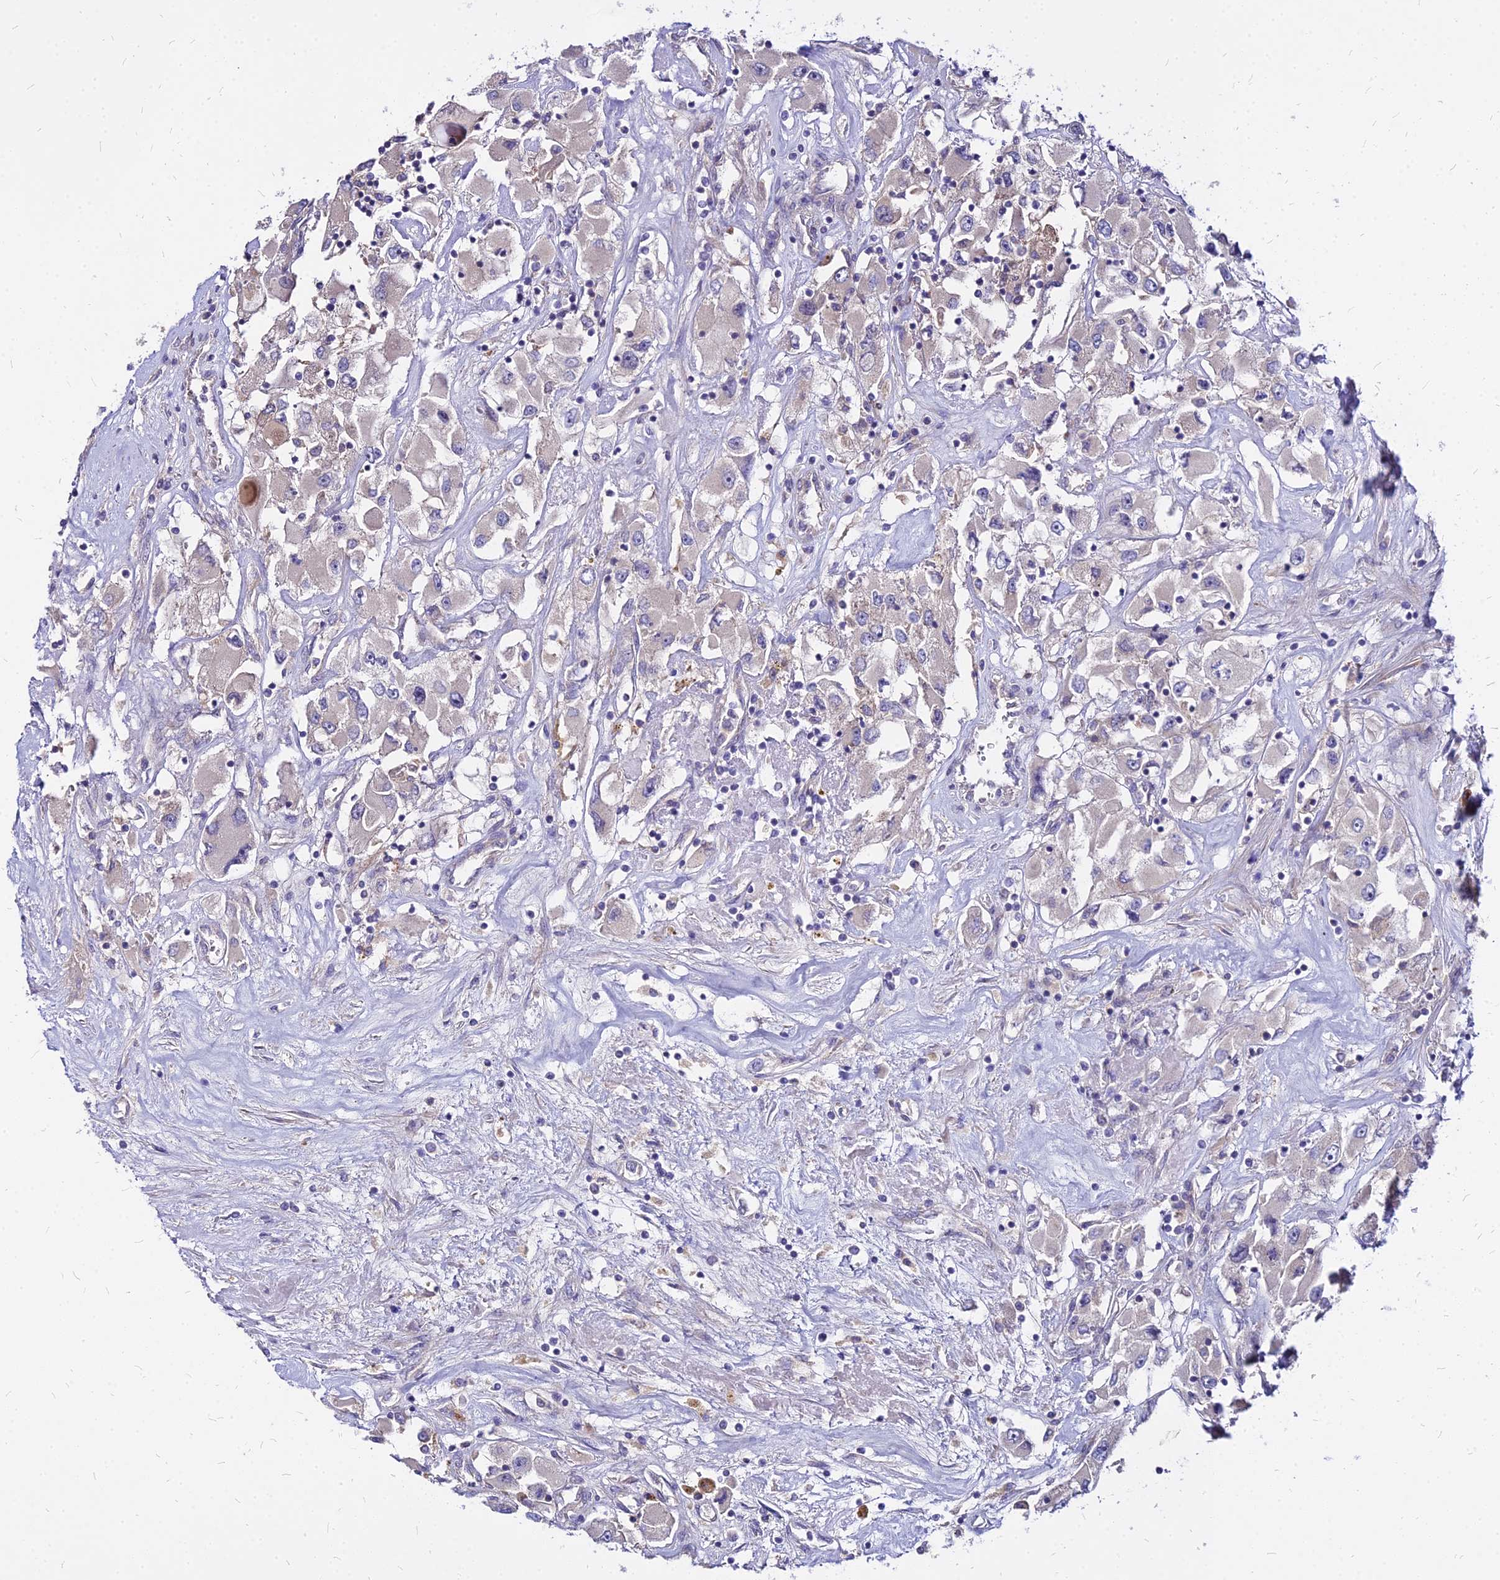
{"staining": {"intensity": "negative", "quantity": "none", "location": "none"}, "tissue": "renal cancer", "cell_type": "Tumor cells", "image_type": "cancer", "snomed": [{"axis": "morphology", "description": "Adenocarcinoma, NOS"}, {"axis": "topography", "description": "Kidney"}], "caption": "Immunohistochemistry (IHC) histopathology image of renal cancer stained for a protein (brown), which shows no positivity in tumor cells.", "gene": "COMMD10", "patient": {"sex": "female", "age": 52}}